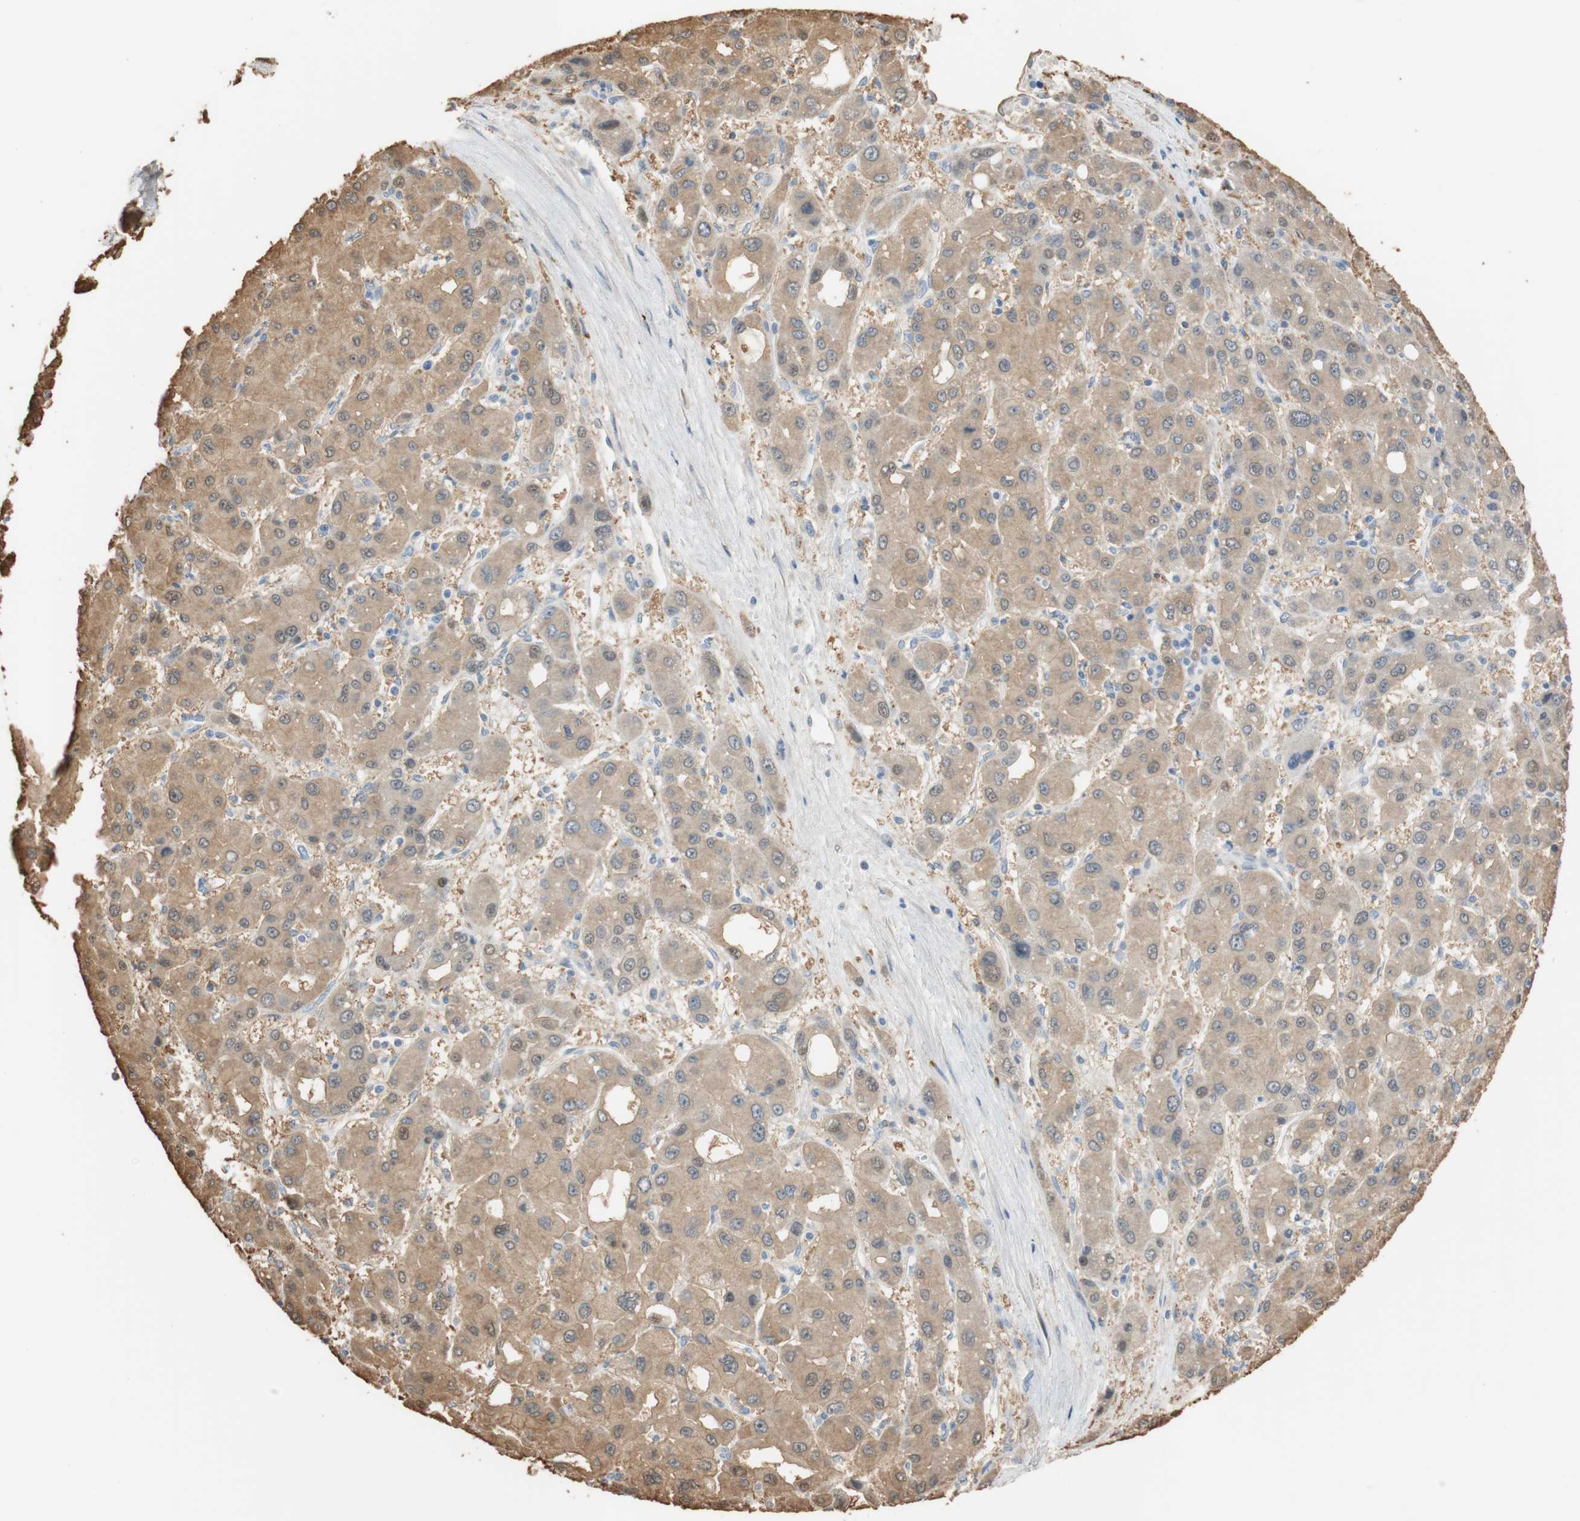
{"staining": {"intensity": "moderate", "quantity": "25%-75%", "location": "cytoplasmic/membranous"}, "tissue": "liver cancer", "cell_type": "Tumor cells", "image_type": "cancer", "snomed": [{"axis": "morphology", "description": "Carcinoma, Hepatocellular, NOS"}, {"axis": "topography", "description": "Liver"}], "caption": "The photomicrograph shows staining of liver hepatocellular carcinoma, revealing moderate cytoplasmic/membranous protein positivity (brown color) within tumor cells.", "gene": "ALDH1A2", "patient": {"sex": "male", "age": 55}}